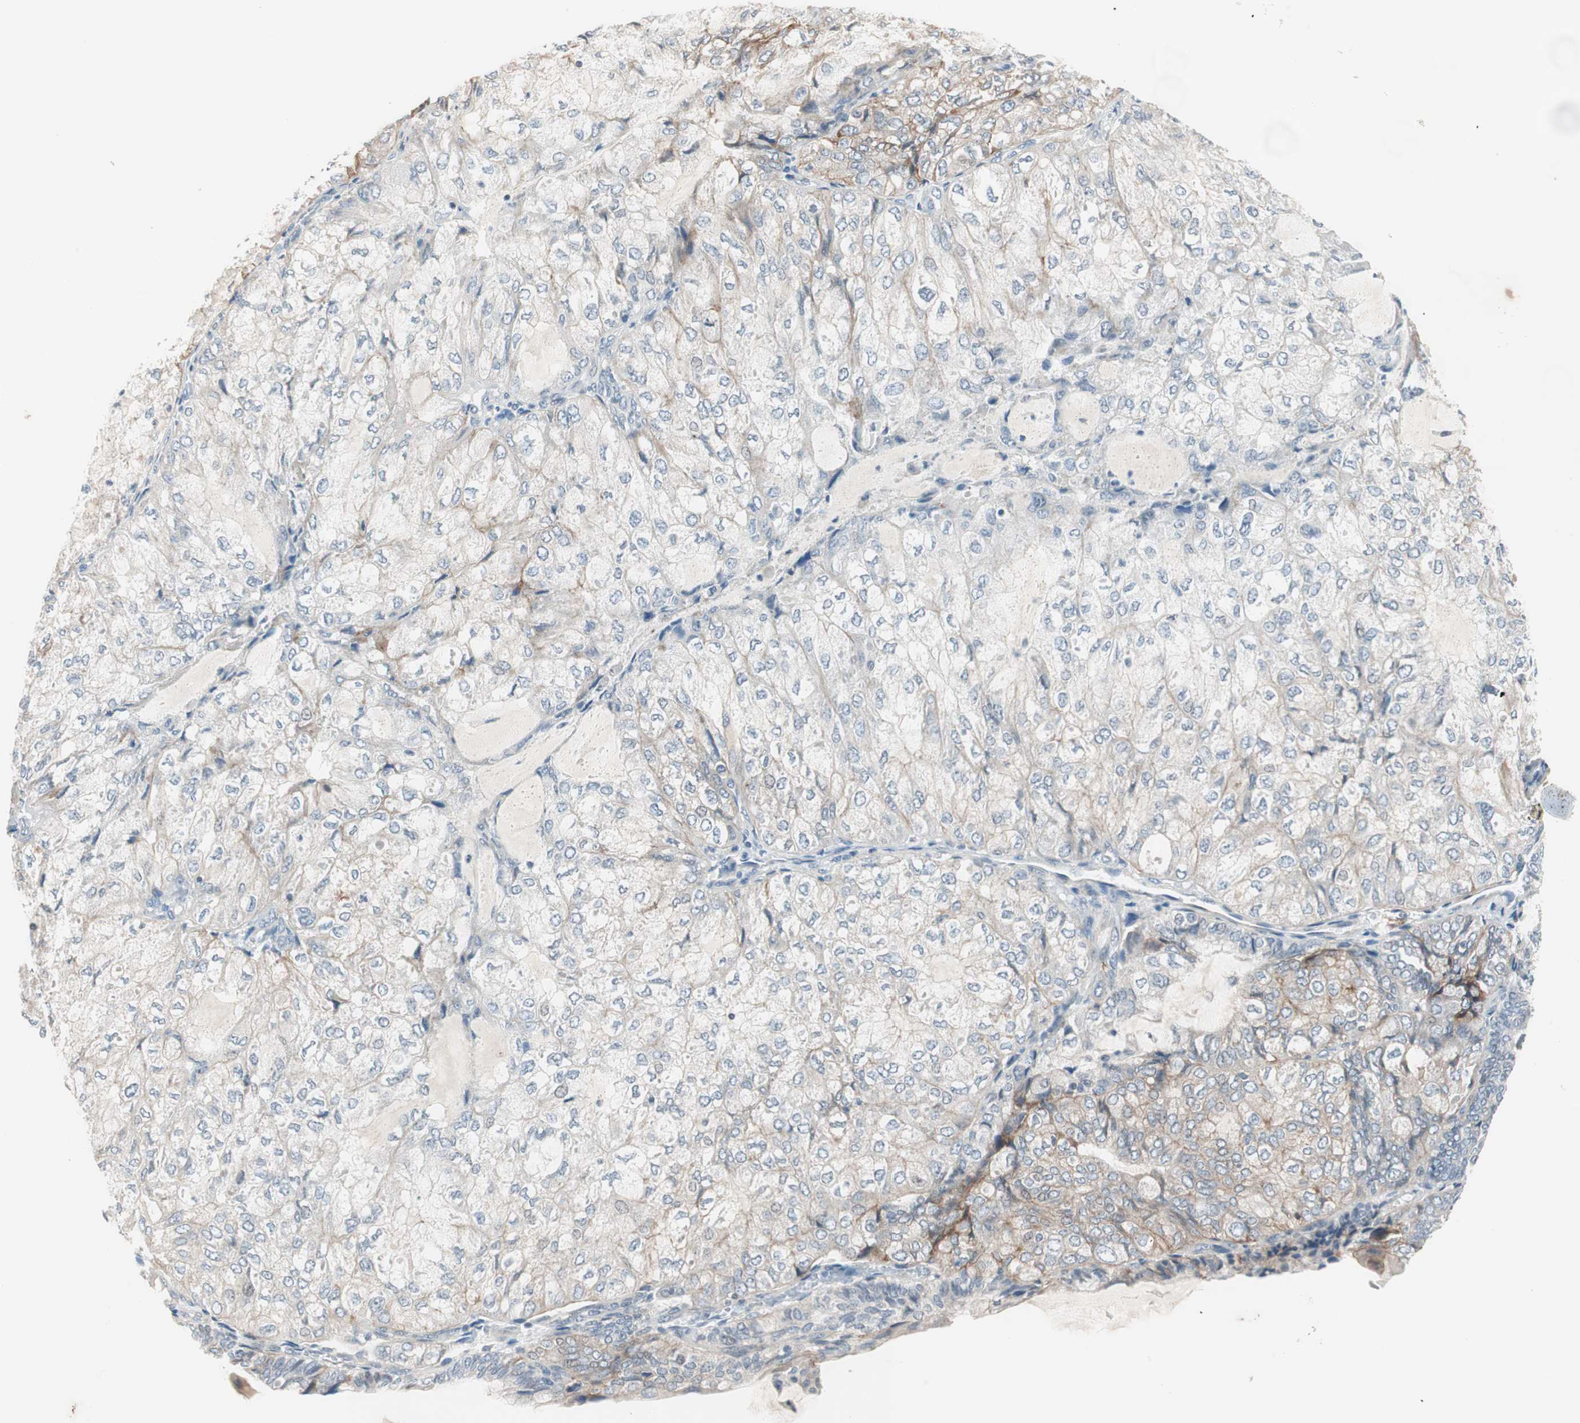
{"staining": {"intensity": "weak", "quantity": "25%-75%", "location": "cytoplasmic/membranous"}, "tissue": "endometrial cancer", "cell_type": "Tumor cells", "image_type": "cancer", "snomed": [{"axis": "morphology", "description": "Adenocarcinoma, NOS"}, {"axis": "topography", "description": "Endometrium"}], "caption": "Immunohistochemistry photomicrograph of human adenocarcinoma (endometrial) stained for a protein (brown), which reveals low levels of weak cytoplasmic/membranous positivity in about 25%-75% of tumor cells.", "gene": "ITGB4", "patient": {"sex": "female", "age": 81}}